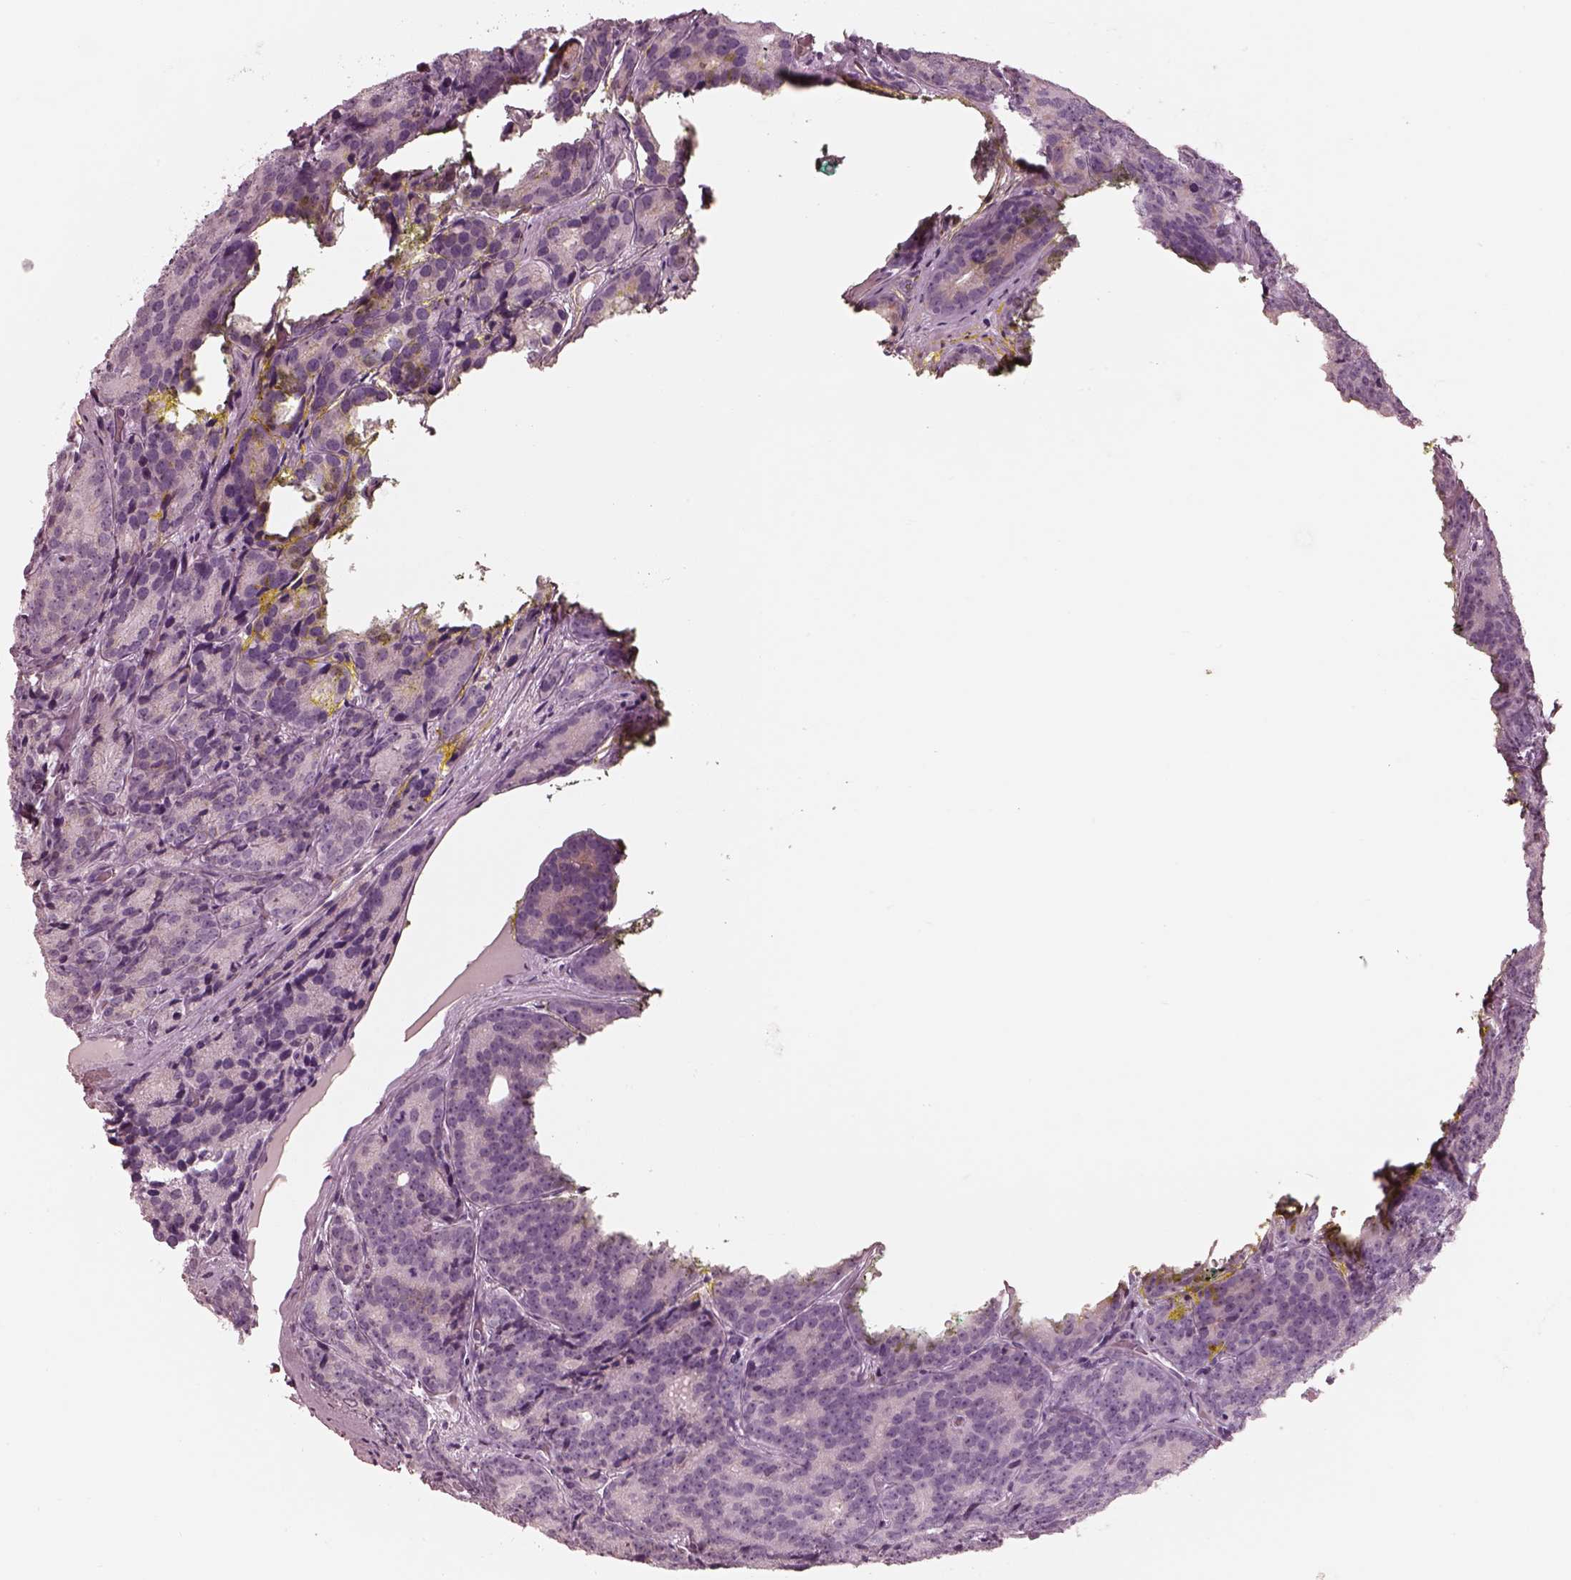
{"staining": {"intensity": "negative", "quantity": "none", "location": "none"}, "tissue": "prostate cancer", "cell_type": "Tumor cells", "image_type": "cancer", "snomed": [{"axis": "morphology", "description": "Adenocarcinoma, NOS"}, {"axis": "topography", "description": "Prostate"}], "caption": "This histopathology image is of prostate cancer stained with immunohistochemistry to label a protein in brown with the nuclei are counter-stained blue. There is no expression in tumor cells.", "gene": "CADM2", "patient": {"sex": "male", "age": 71}}